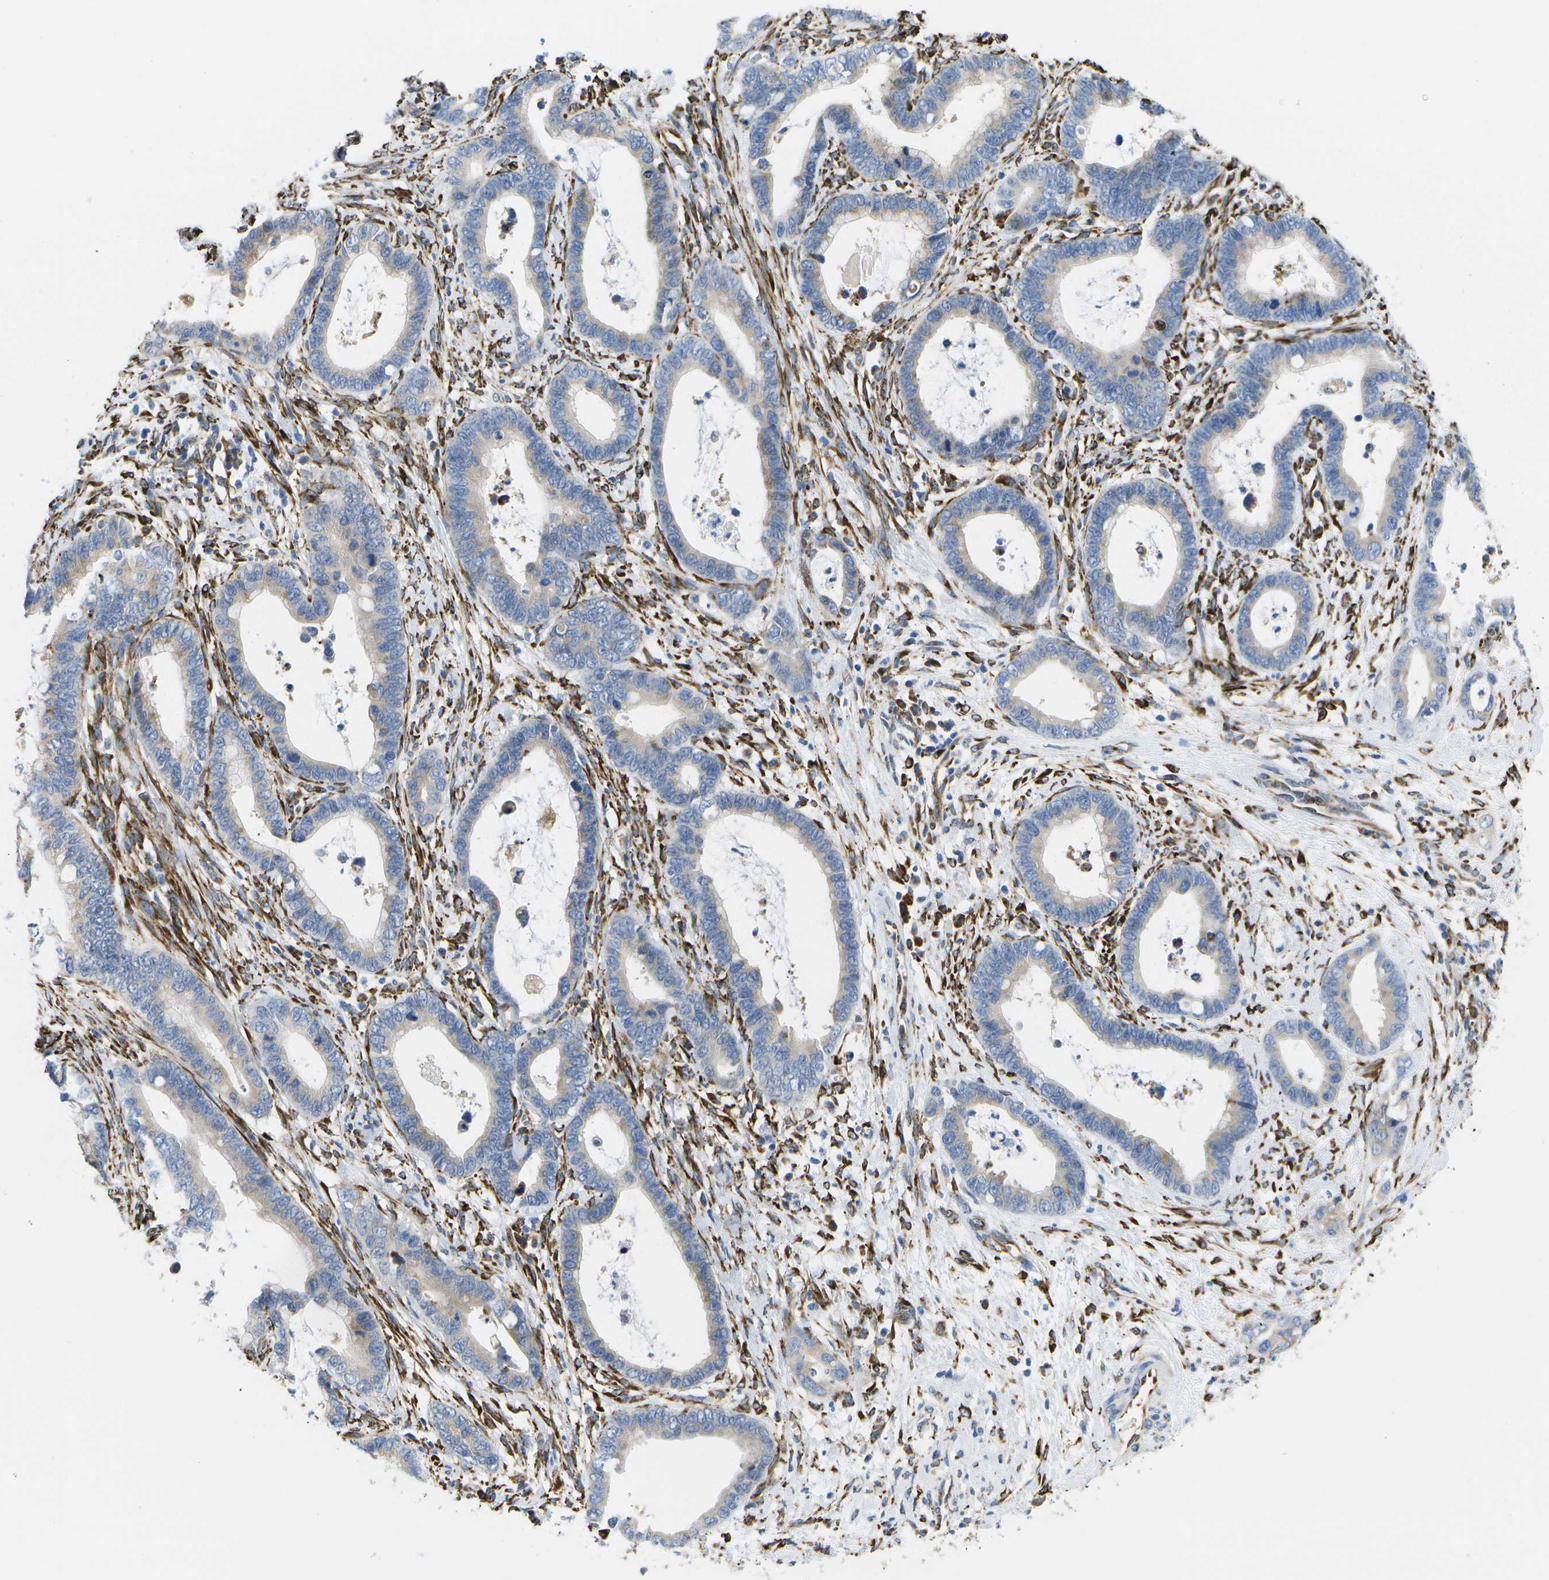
{"staining": {"intensity": "weak", "quantity": "<25%", "location": "cytoplasmic/membranous"}, "tissue": "cervical cancer", "cell_type": "Tumor cells", "image_type": "cancer", "snomed": [{"axis": "morphology", "description": "Adenocarcinoma, NOS"}, {"axis": "topography", "description": "Cervix"}], "caption": "IHC histopathology image of neoplastic tissue: human adenocarcinoma (cervical) stained with DAB (3,3'-diaminobenzidine) demonstrates no significant protein expression in tumor cells.", "gene": "ZDHHC17", "patient": {"sex": "female", "age": 44}}